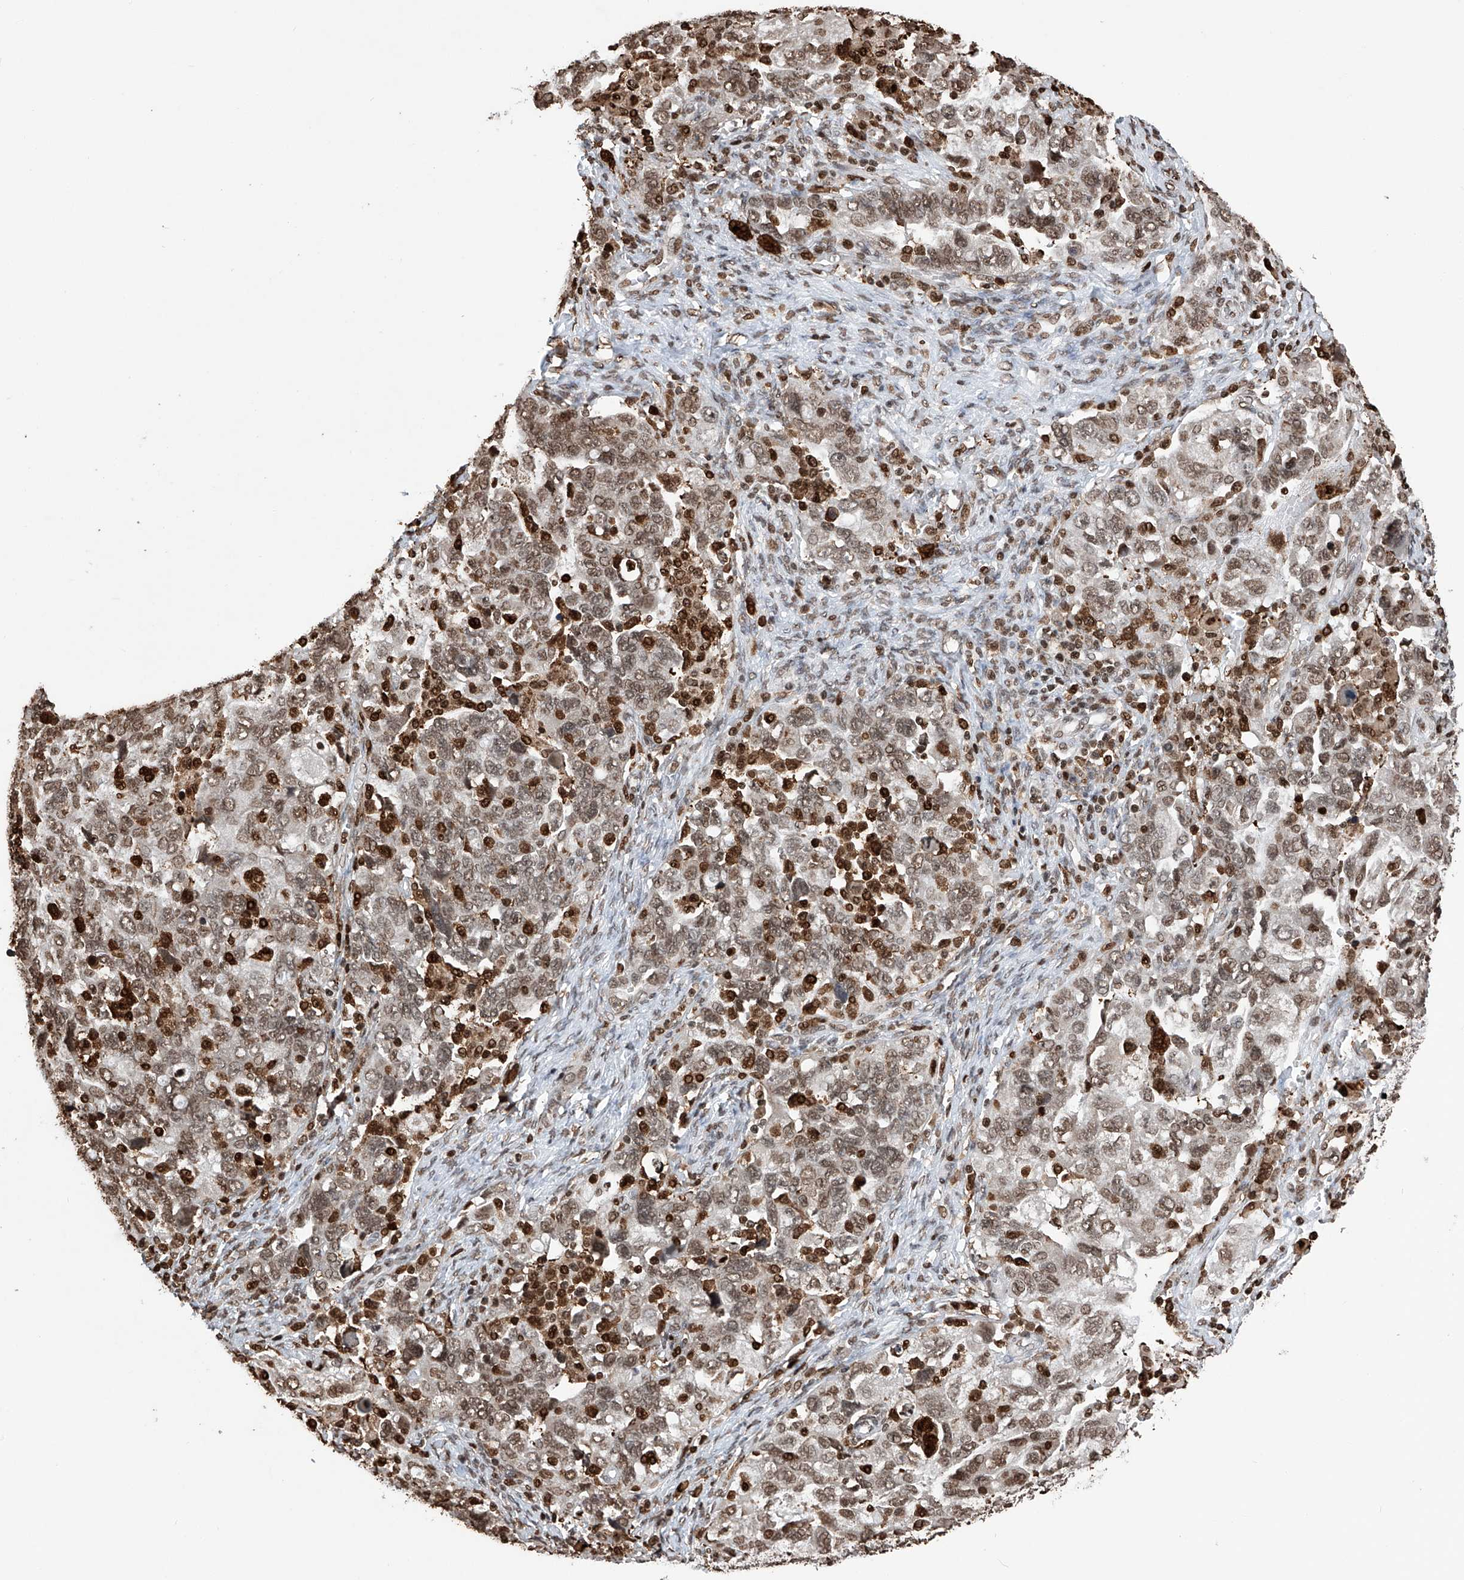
{"staining": {"intensity": "moderate", "quantity": ">75%", "location": "nuclear"}, "tissue": "ovarian cancer", "cell_type": "Tumor cells", "image_type": "cancer", "snomed": [{"axis": "morphology", "description": "Carcinoma, NOS"}, {"axis": "morphology", "description": "Cystadenocarcinoma, serous, NOS"}, {"axis": "topography", "description": "Ovary"}], "caption": "This image displays IHC staining of ovarian cancer, with medium moderate nuclear expression in about >75% of tumor cells.", "gene": "CFAP410", "patient": {"sex": "female", "age": 69}}